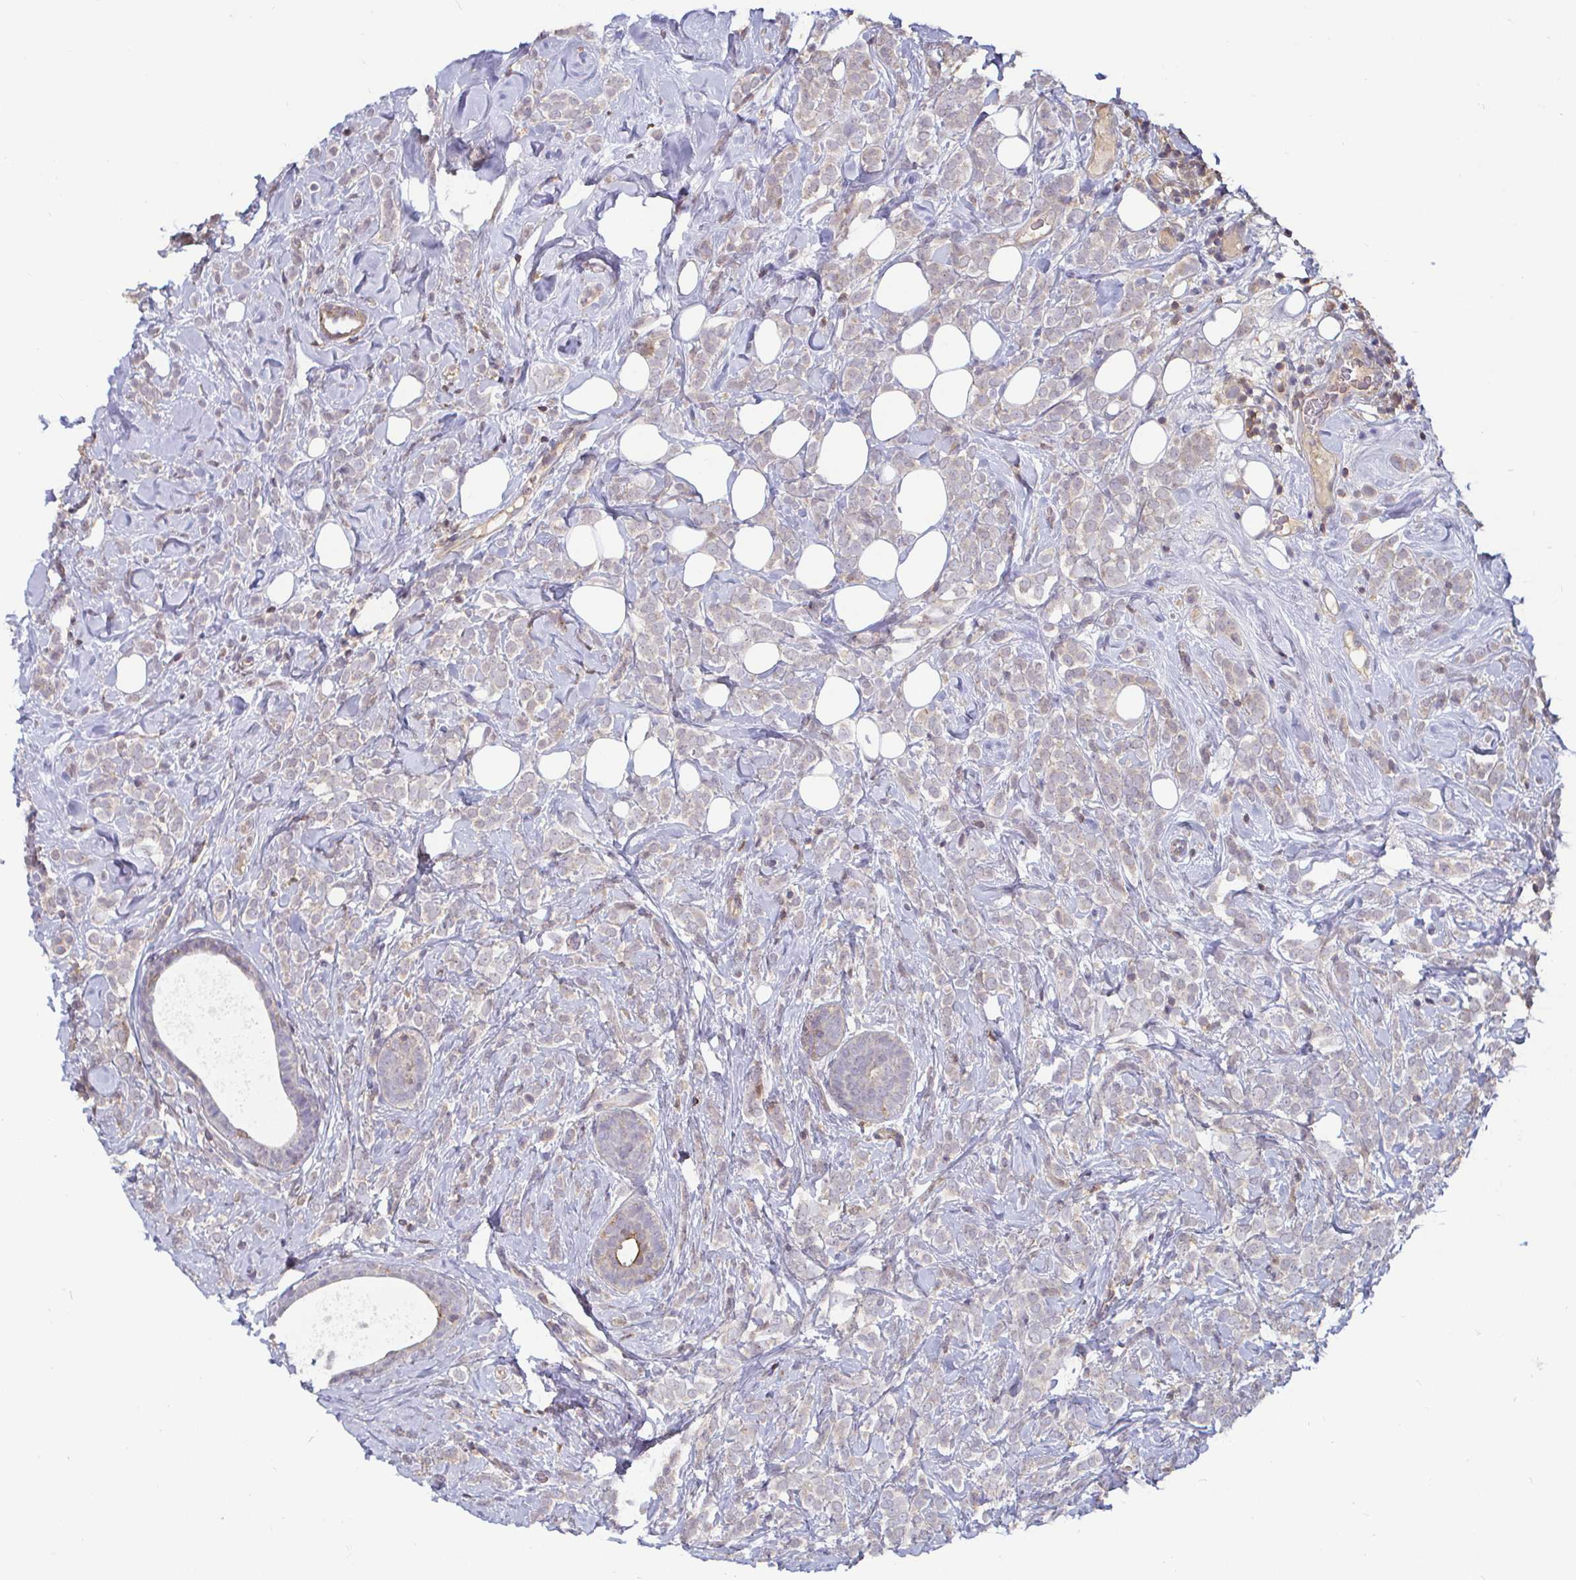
{"staining": {"intensity": "negative", "quantity": "none", "location": "none"}, "tissue": "breast cancer", "cell_type": "Tumor cells", "image_type": "cancer", "snomed": [{"axis": "morphology", "description": "Lobular carcinoma"}, {"axis": "topography", "description": "Breast"}], "caption": "Immunohistochemical staining of breast lobular carcinoma exhibits no significant positivity in tumor cells.", "gene": "CDH18", "patient": {"sex": "female", "age": 49}}